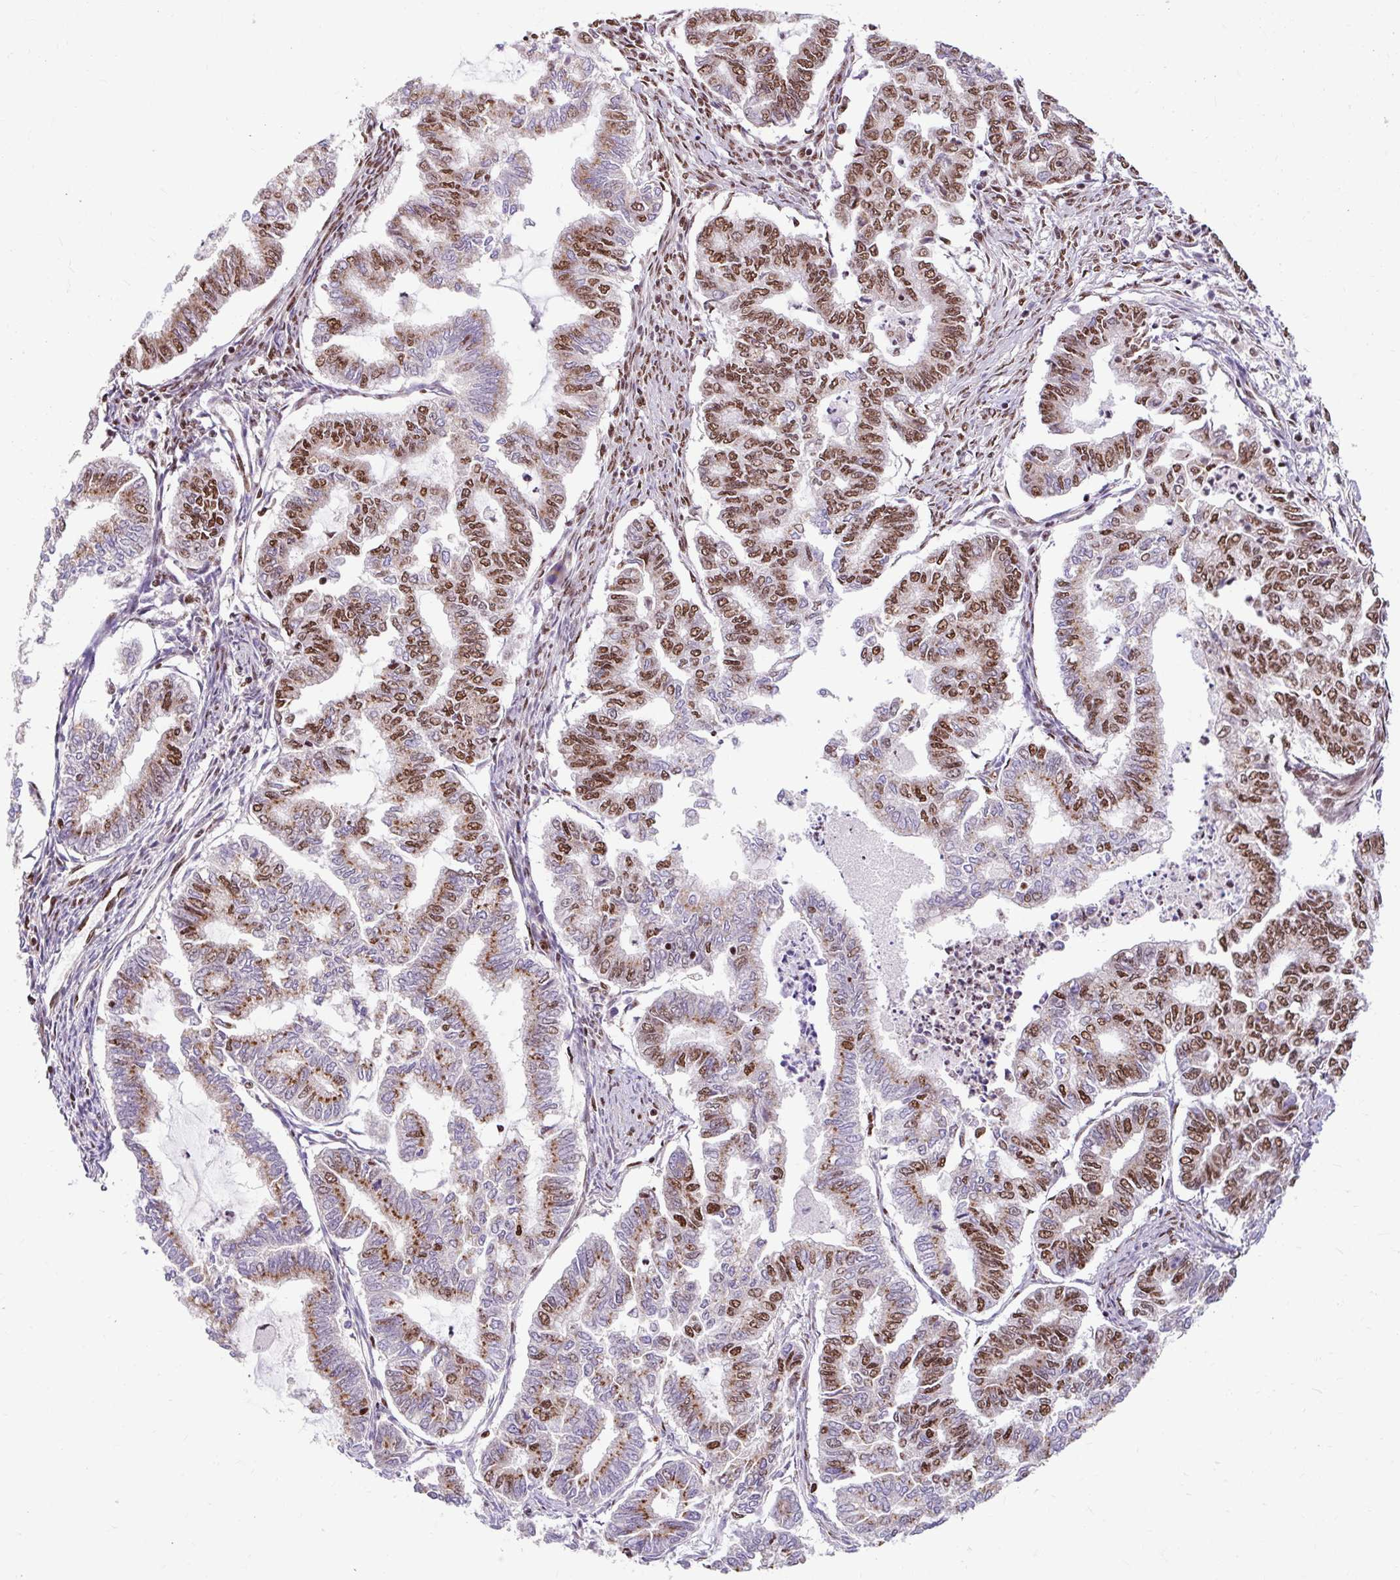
{"staining": {"intensity": "moderate", "quantity": "25%-75%", "location": "nuclear"}, "tissue": "endometrial cancer", "cell_type": "Tumor cells", "image_type": "cancer", "snomed": [{"axis": "morphology", "description": "Adenocarcinoma, NOS"}, {"axis": "topography", "description": "Endometrium"}], "caption": "Human endometrial cancer stained for a protein (brown) exhibits moderate nuclear positive expression in approximately 25%-75% of tumor cells.", "gene": "BICRA", "patient": {"sex": "female", "age": 79}}